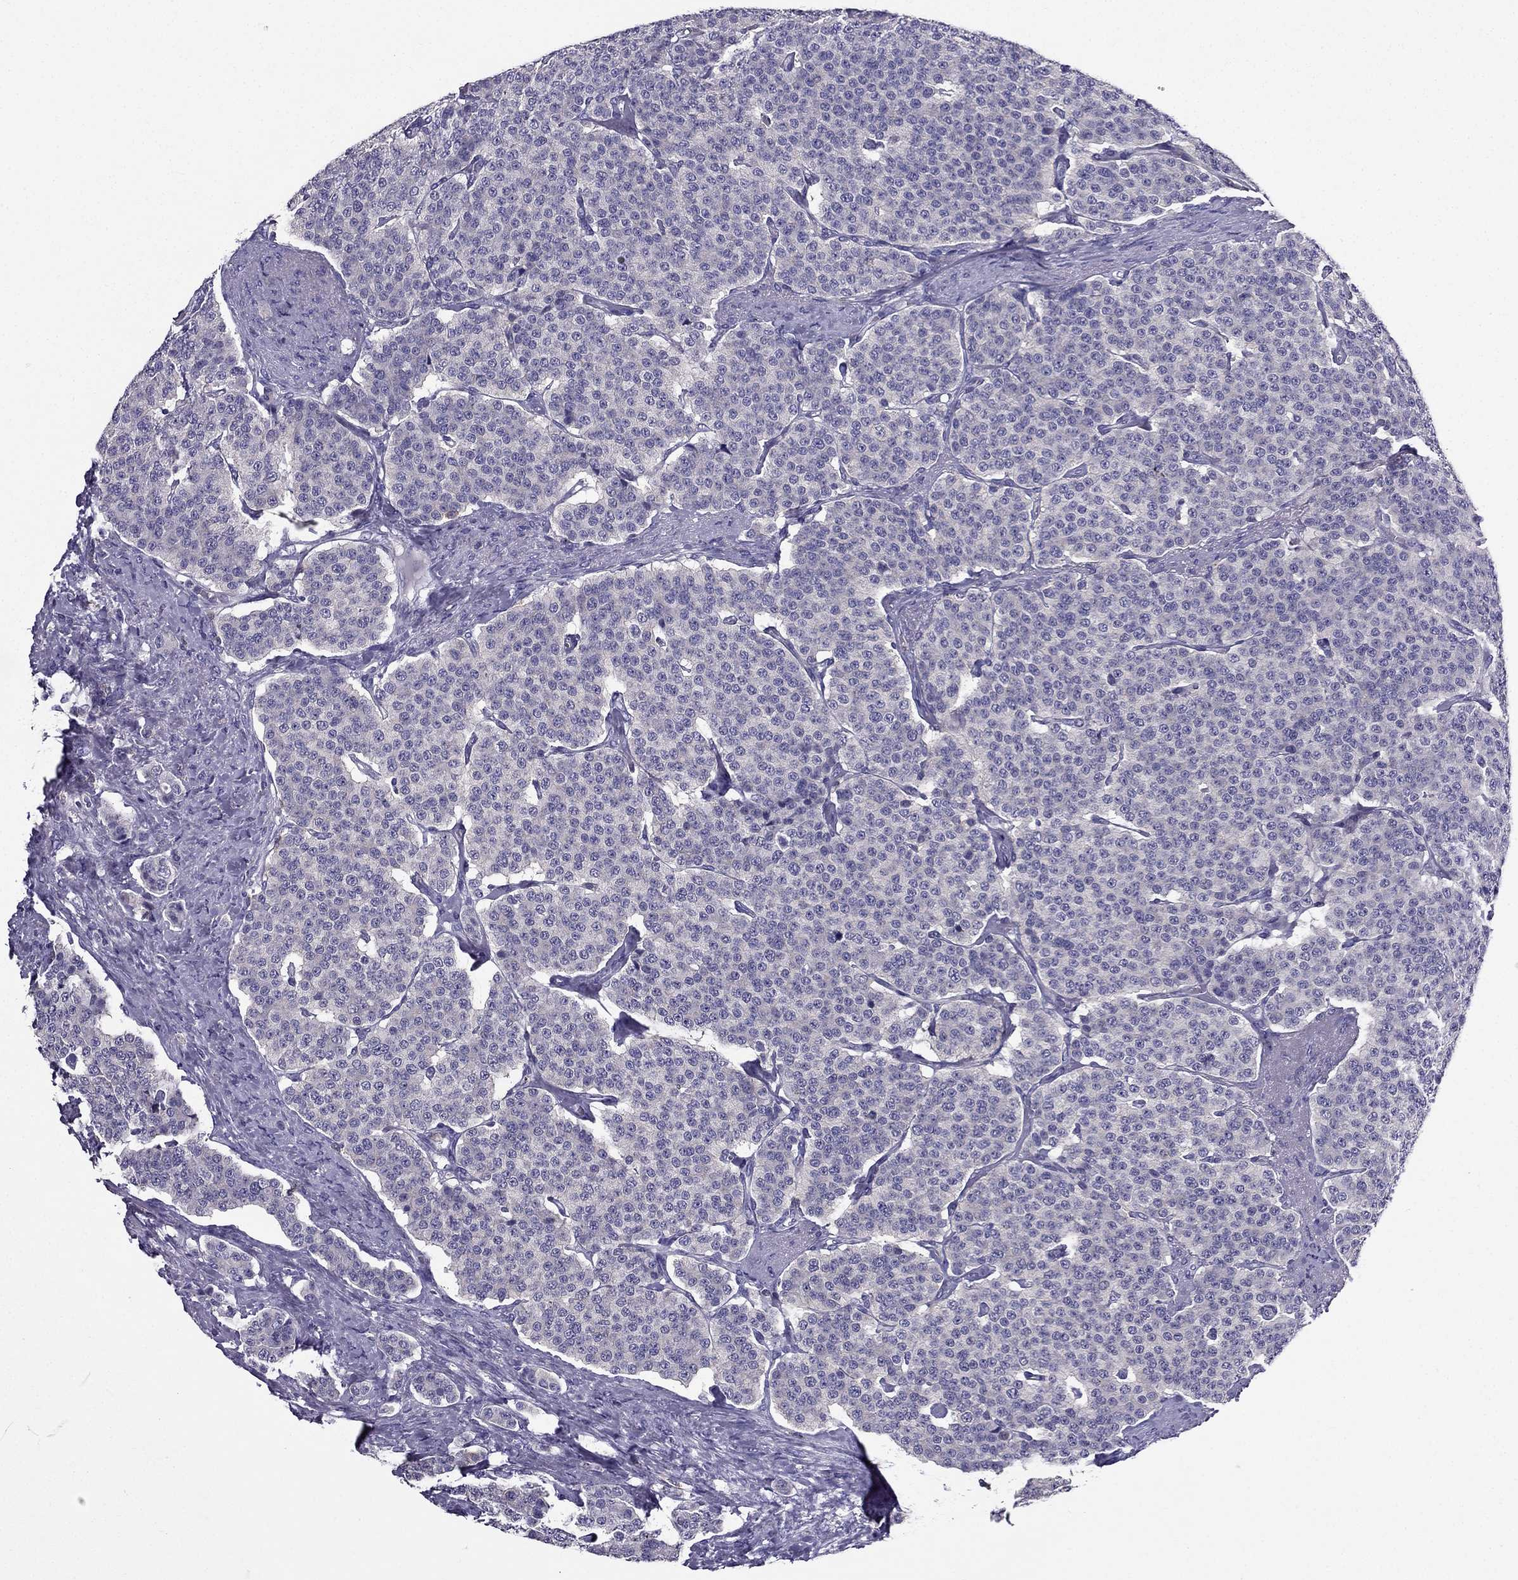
{"staining": {"intensity": "negative", "quantity": "none", "location": "none"}, "tissue": "carcinoid", "cell_type": "Tumor cells", "image_type": "cancer", "snomed": [{"axis": "morphology", "description": "Carcinoid, malignant, NOS"}, {"axis": "topography", "description": "Small intestine"}], "caption": "High magnification brightfield microscopy of carcinoid (malignant) stained with DAB (3,3'-diaminobenzidine) (brown) and counterstained with hematoxylin (blue): tumor cells show no significant staining.", "gene": "AAK1", "patient": {"sex": "female", "age": 58}}